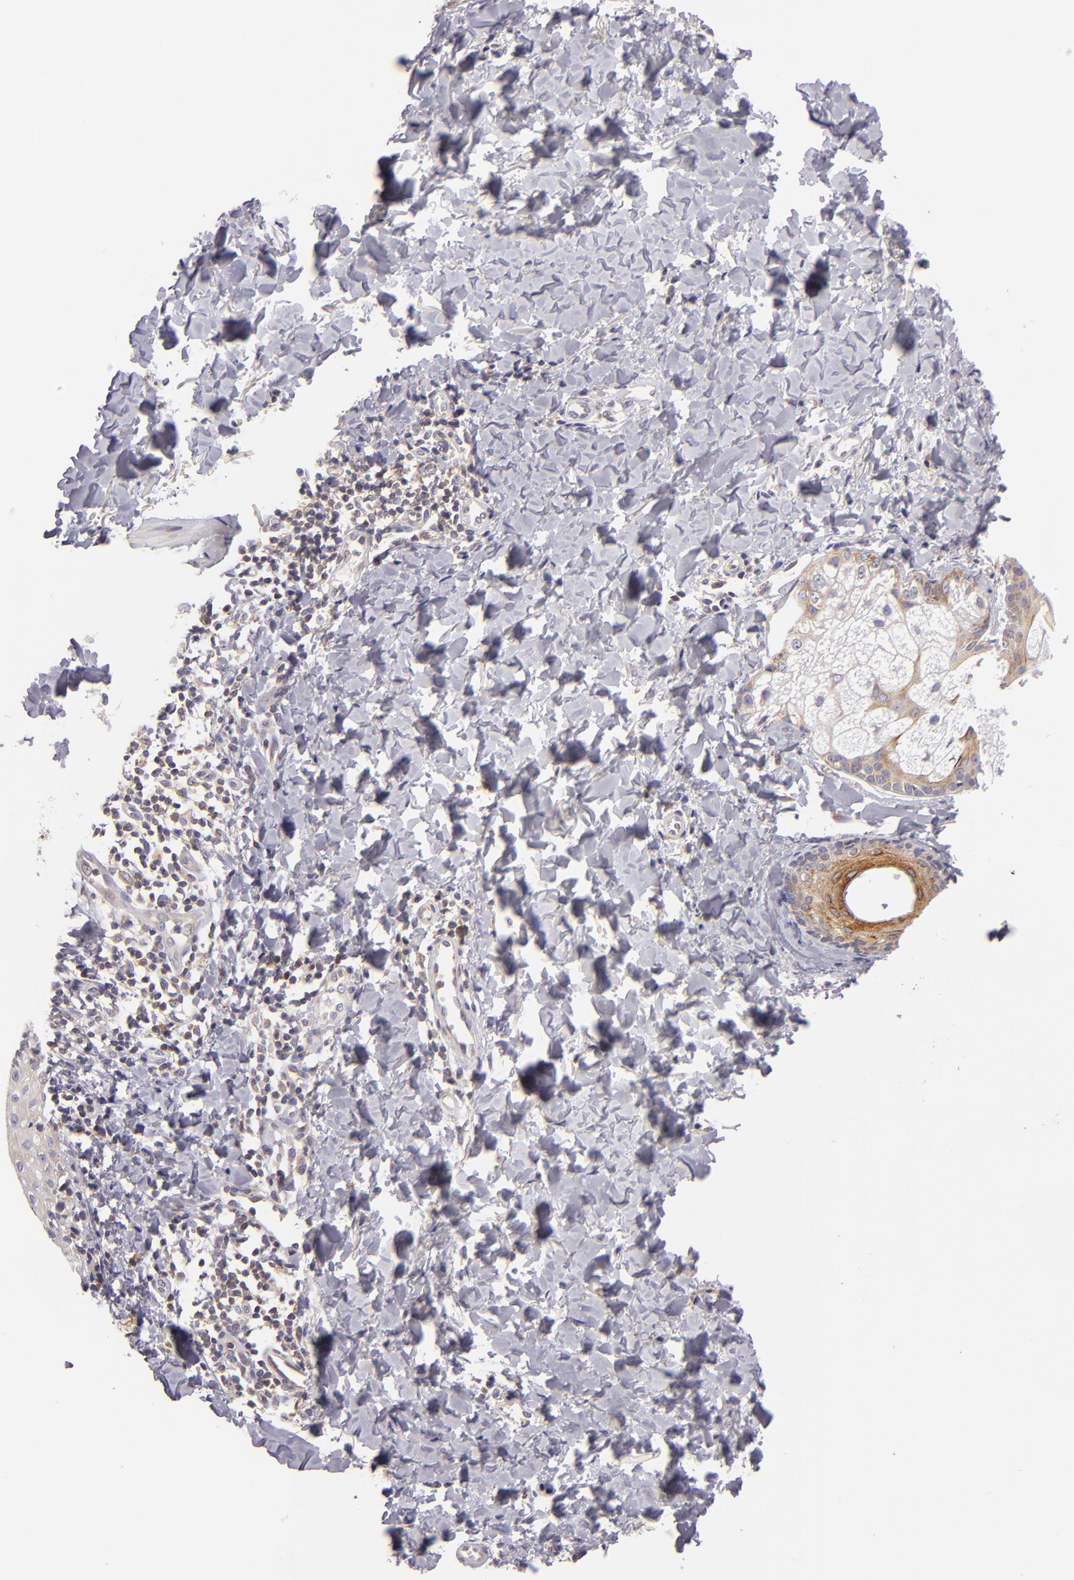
{"staining": {"intensity": "weak", "quantity": "<25%", "location": "cytoplasmic/membranous"}, "tissue": "melanoma", "cell_type": "Tumor cells", "image_type": "cancer", "snomed": [{"axis": "morphology", "description": "Malignant melanoma, NOS"}, {"axis": "topography", "description": "Skin"}], "caption": "High magnification brightfield microscopy of melanoma stained with DAB (brown) and counterstained with hematoxylin (blue): tumor cells show no significant staining. (DAB (3,3'-diaminobenzidine) IHC, high magnification).", "gene": "UPF3B", "patient": {"sex": "male", "age": 23}}